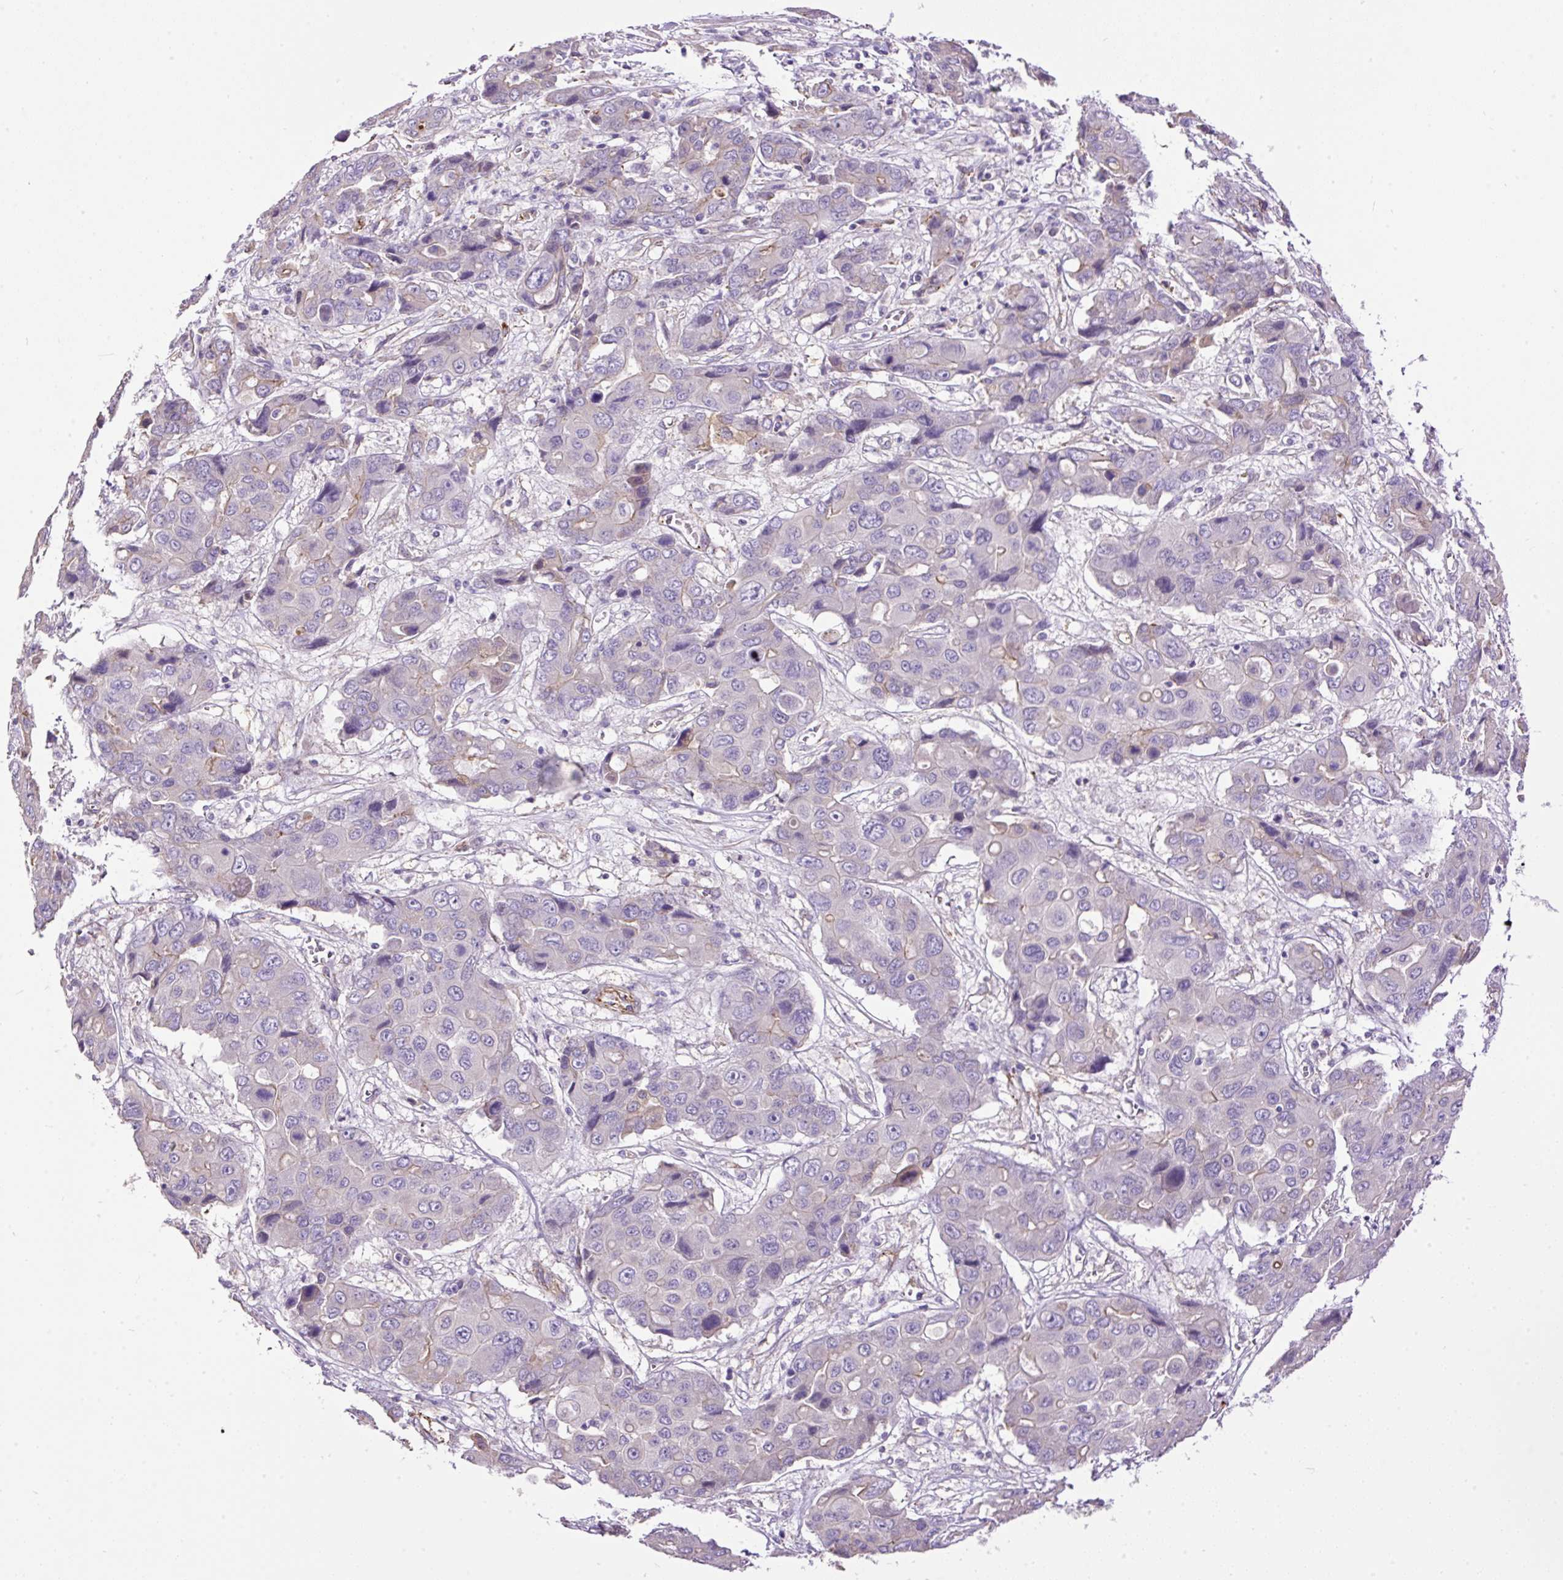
{"staining": {"intensity": "negative", "quantity": "none", "location": "none"}, "tissue": "liver cancer", "cell_type": "Tumor cells", "image_type": "cancer", "snomed": [{"axis": "morphology", "description": "Cholangiocarcinoma"}, {"axis": "topography", "description": "Liver"}], "caption": "Human liver cancer stained for a protein using IHC shows no staining in tumor cells.", "gene": "MAGEB16", "patient": {"sex": "male", "age": 67}}